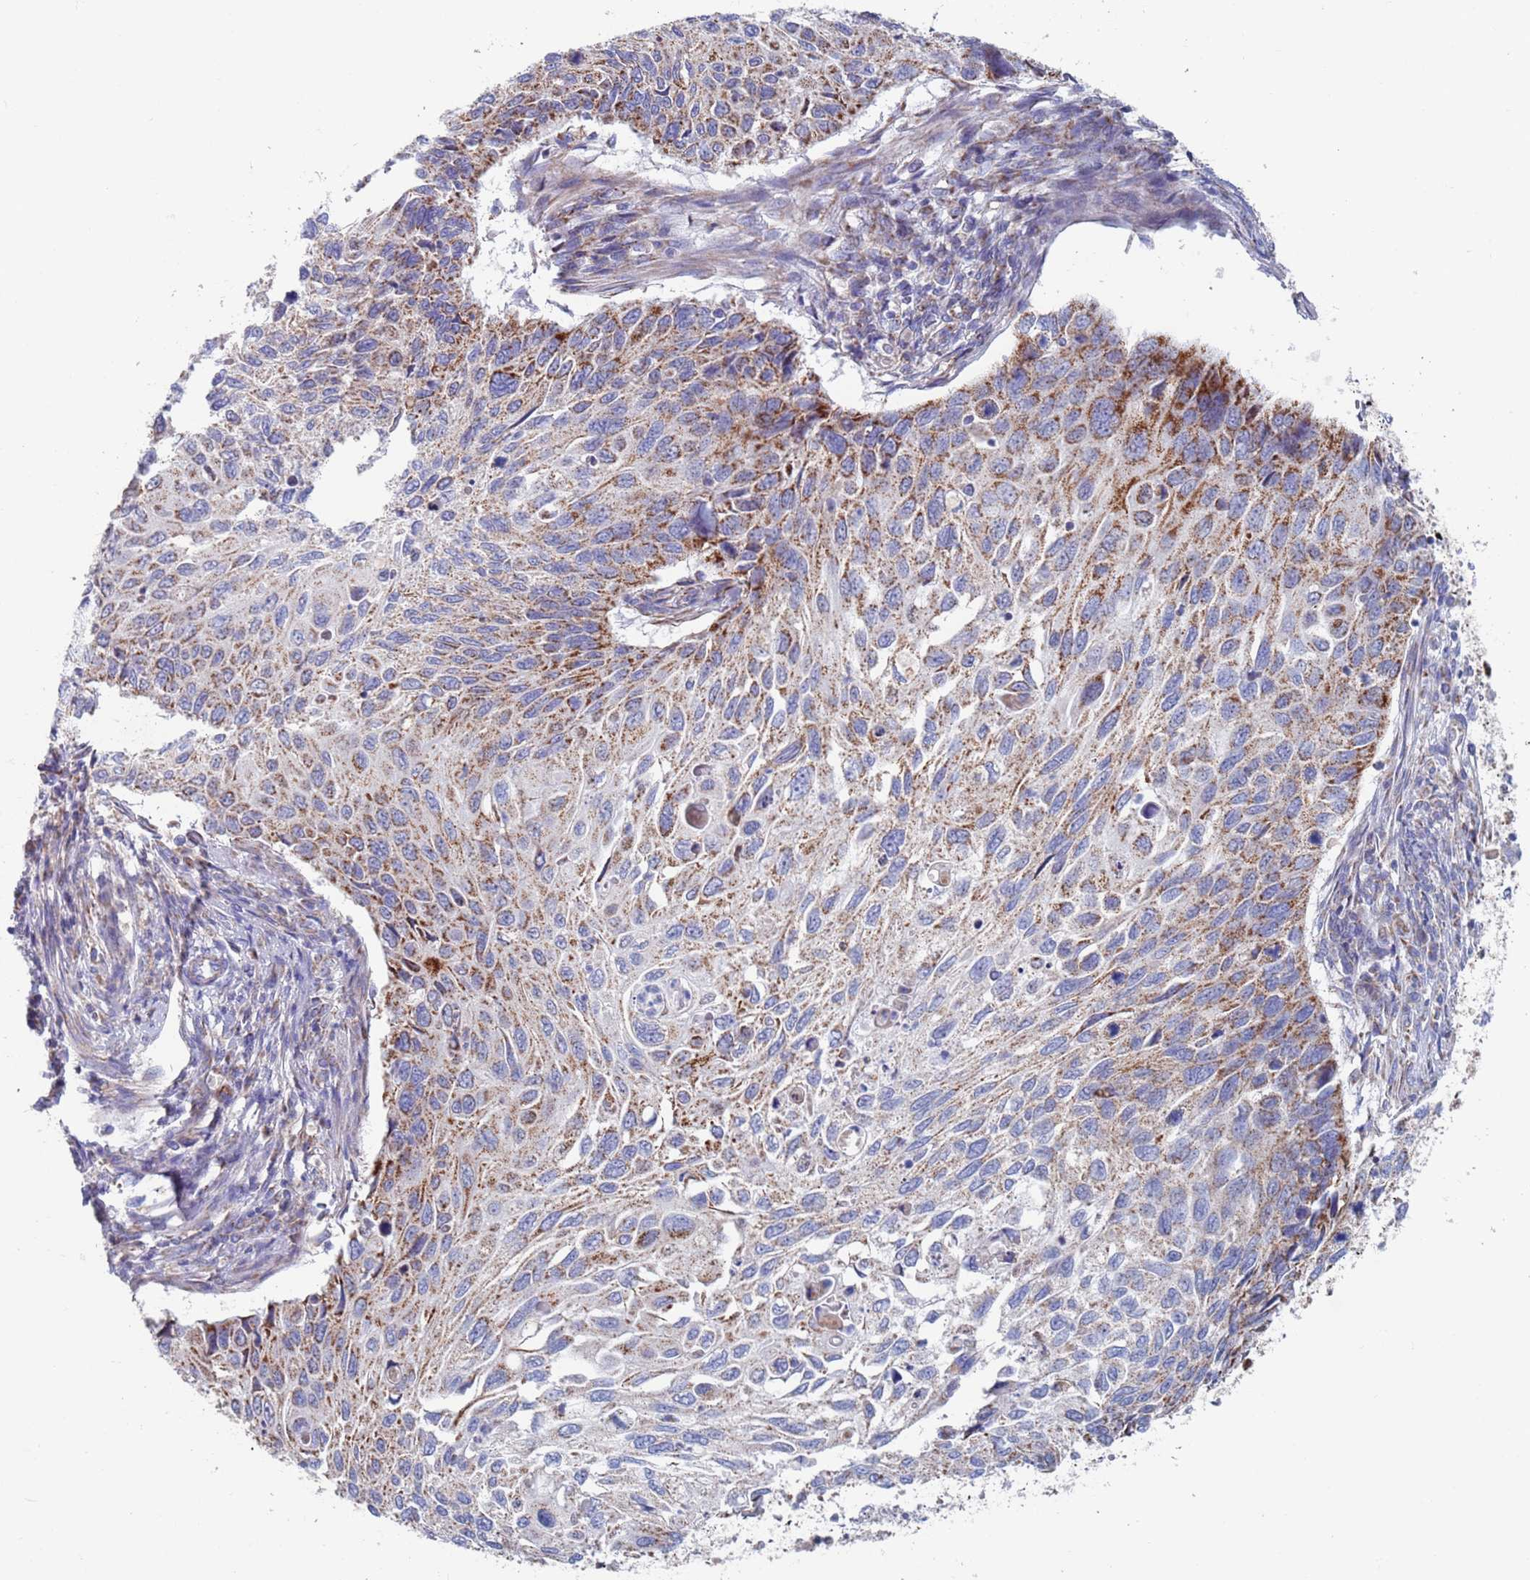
{"staining": {"intensity": "moderate", "quantity": ">75%", "location": "cytoplasmic/membranous"}, "tissue": "cervical cancer", "cell_type": "Tumor cells", "image_type": "cancer", "snomed": [{"axis": "morphology", "description": "Squamous cell carcinoma, NOS"}, {"axis": "topography", "description": "Cervix"}], "caption": "This micrograph exhibits immunohistochemistry staining of human squamous cell carcinoma (cervical), with medium moderate cytoplasmic/membranous positivity in approximately >75% of tumor cells.", "gene": "MRPL22", "patient": {"sex": "female", "age": 70}}